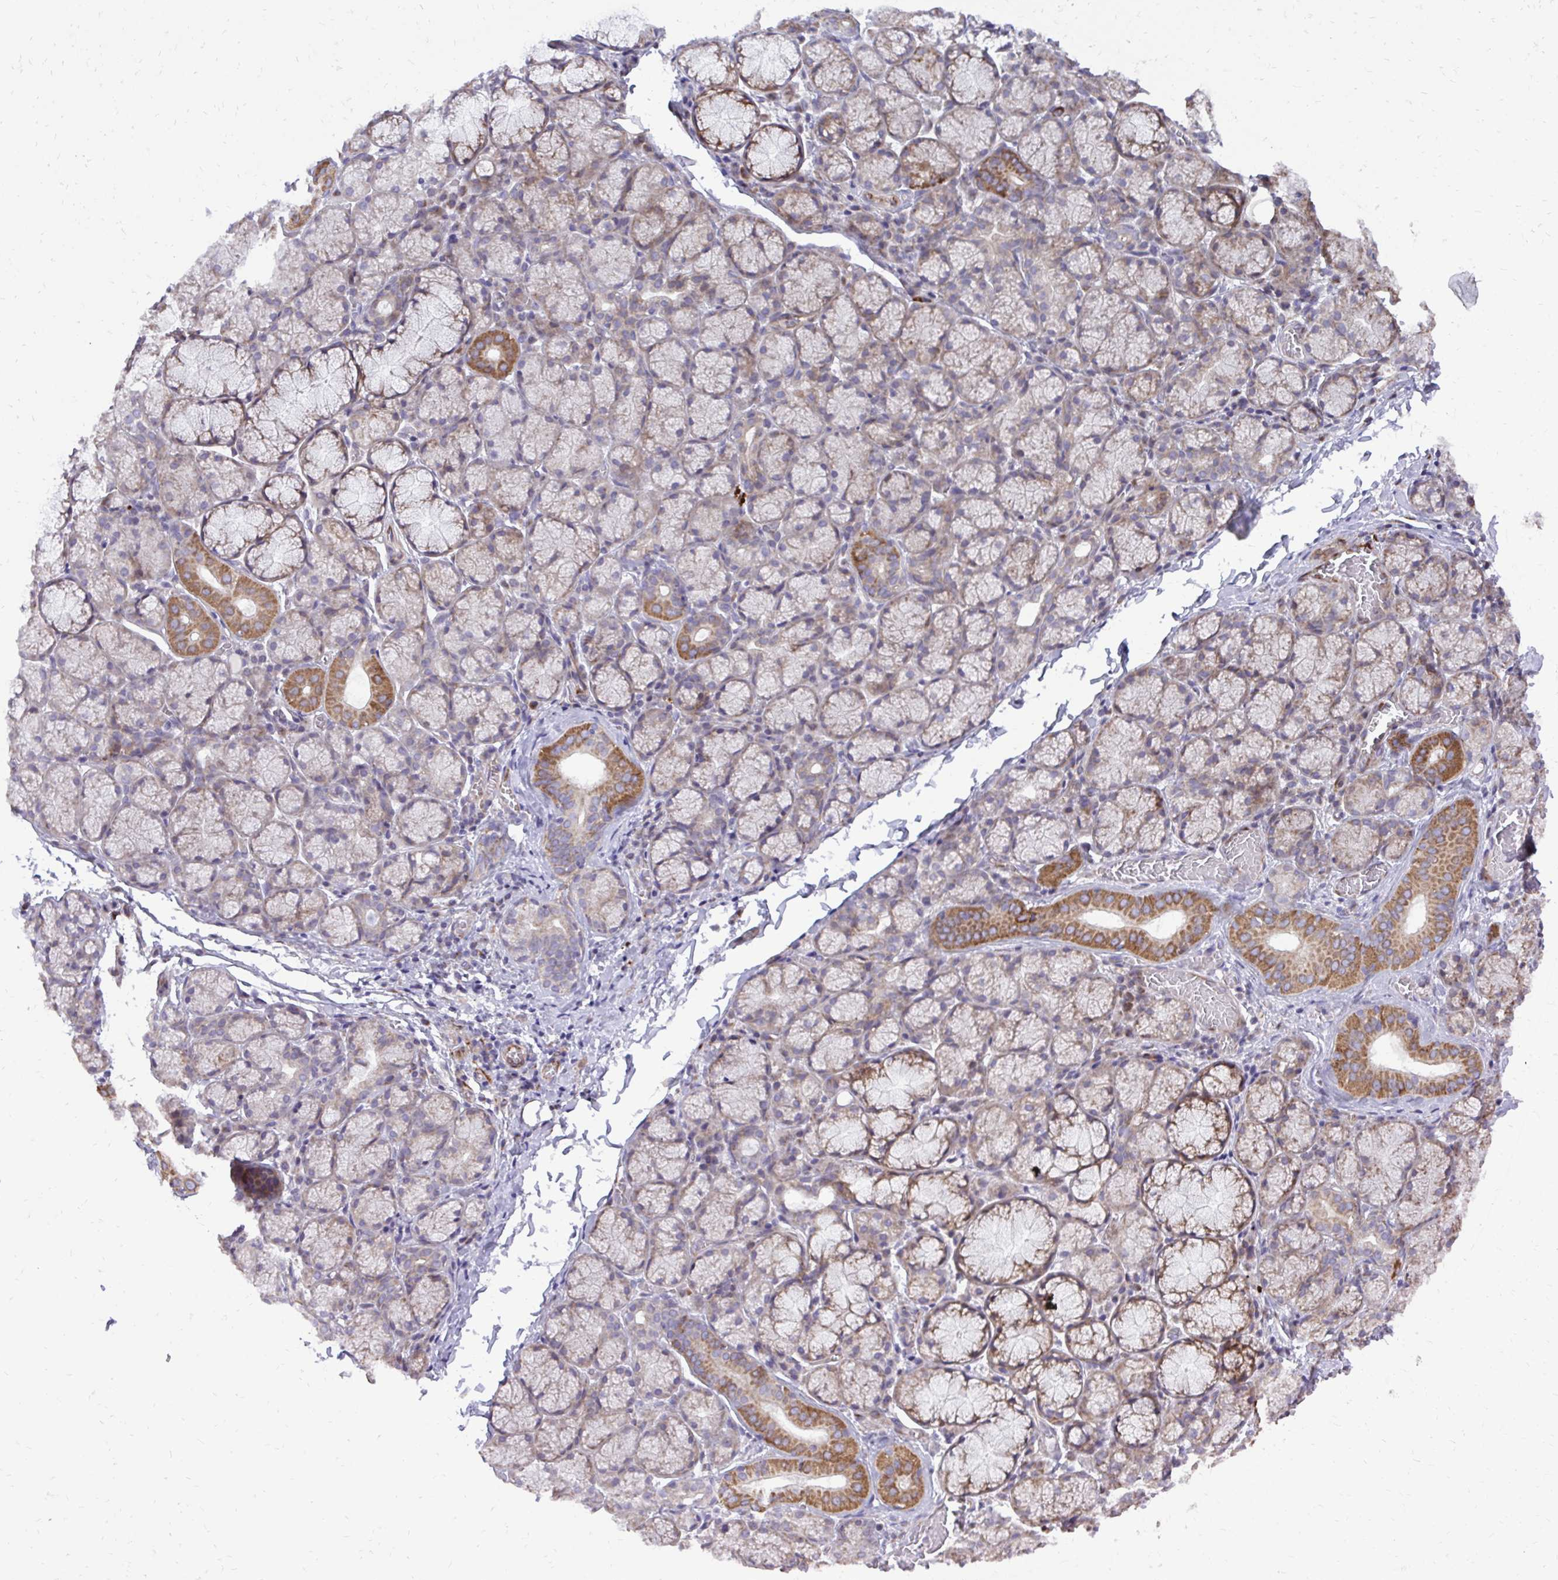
{"staining": {"intensity": "moderate", "quantity": "<25%", "location": "cytoplasmic/membranous"}, "tissue": "salivary gland", "cell_type": "Glandular cells", "image_type": "normal", "snomed": [{"axis": "morphology", "description": "Normal tissue, NOS"}, {"axis": "topography", "description": "Salivary gland"}], "caption": "Immunohistochemistry staining of unremarkable salivary gland, which reveals low levels of moderate cytoplasmic/membranous expression in approximately <25% of glandular cells indicating moderate cytoplasmic/membranous protein staining. The staining was performed using DAB (brown) for protein detection and nuclei were counterstained in hematoxylin (blue).", "gene": "ABCC3", "patient": {"sex": "female", "age": 24}}